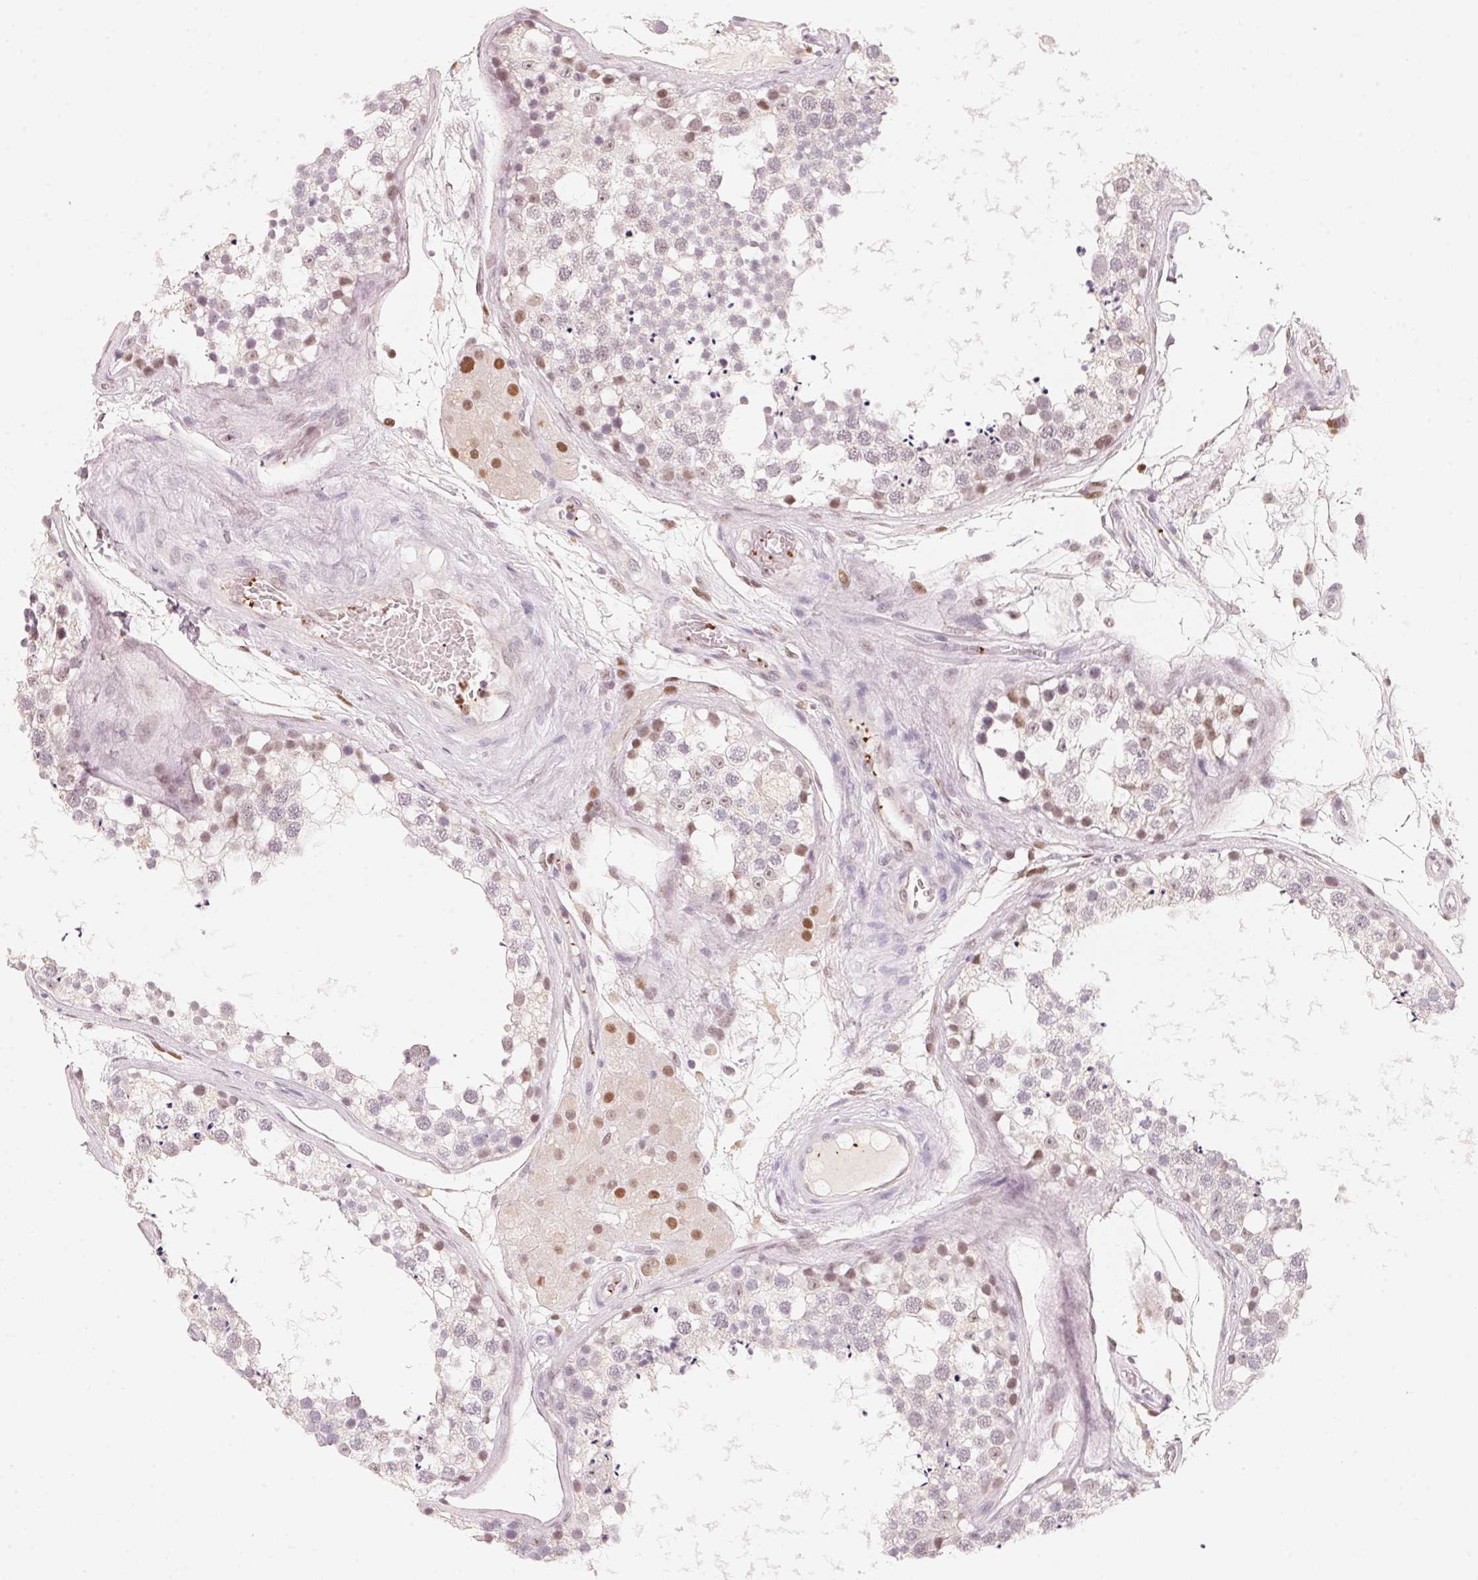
{"staining": {"intensity": "moderate", "quantity": "<25%", "location": "nuclear"}, "tissue": "testis", "cell_type": "Cells in seminiferous ducts", "image_type": "normal", "snomed": [{"axis": "morphology", "description": "Normal tissue, NOS"}, {"axis": "morphology", "description": "Seminoma, NOS"}, {"axis": "topography", "description": "Testis"}], "caption": "A brown stain labels moderate nuclear expression of a protein in cells in seminiferous ducts of unremarkable testis.", "gene": "ARHGAP22", "patient": {"sex": "male", "age": 65}}